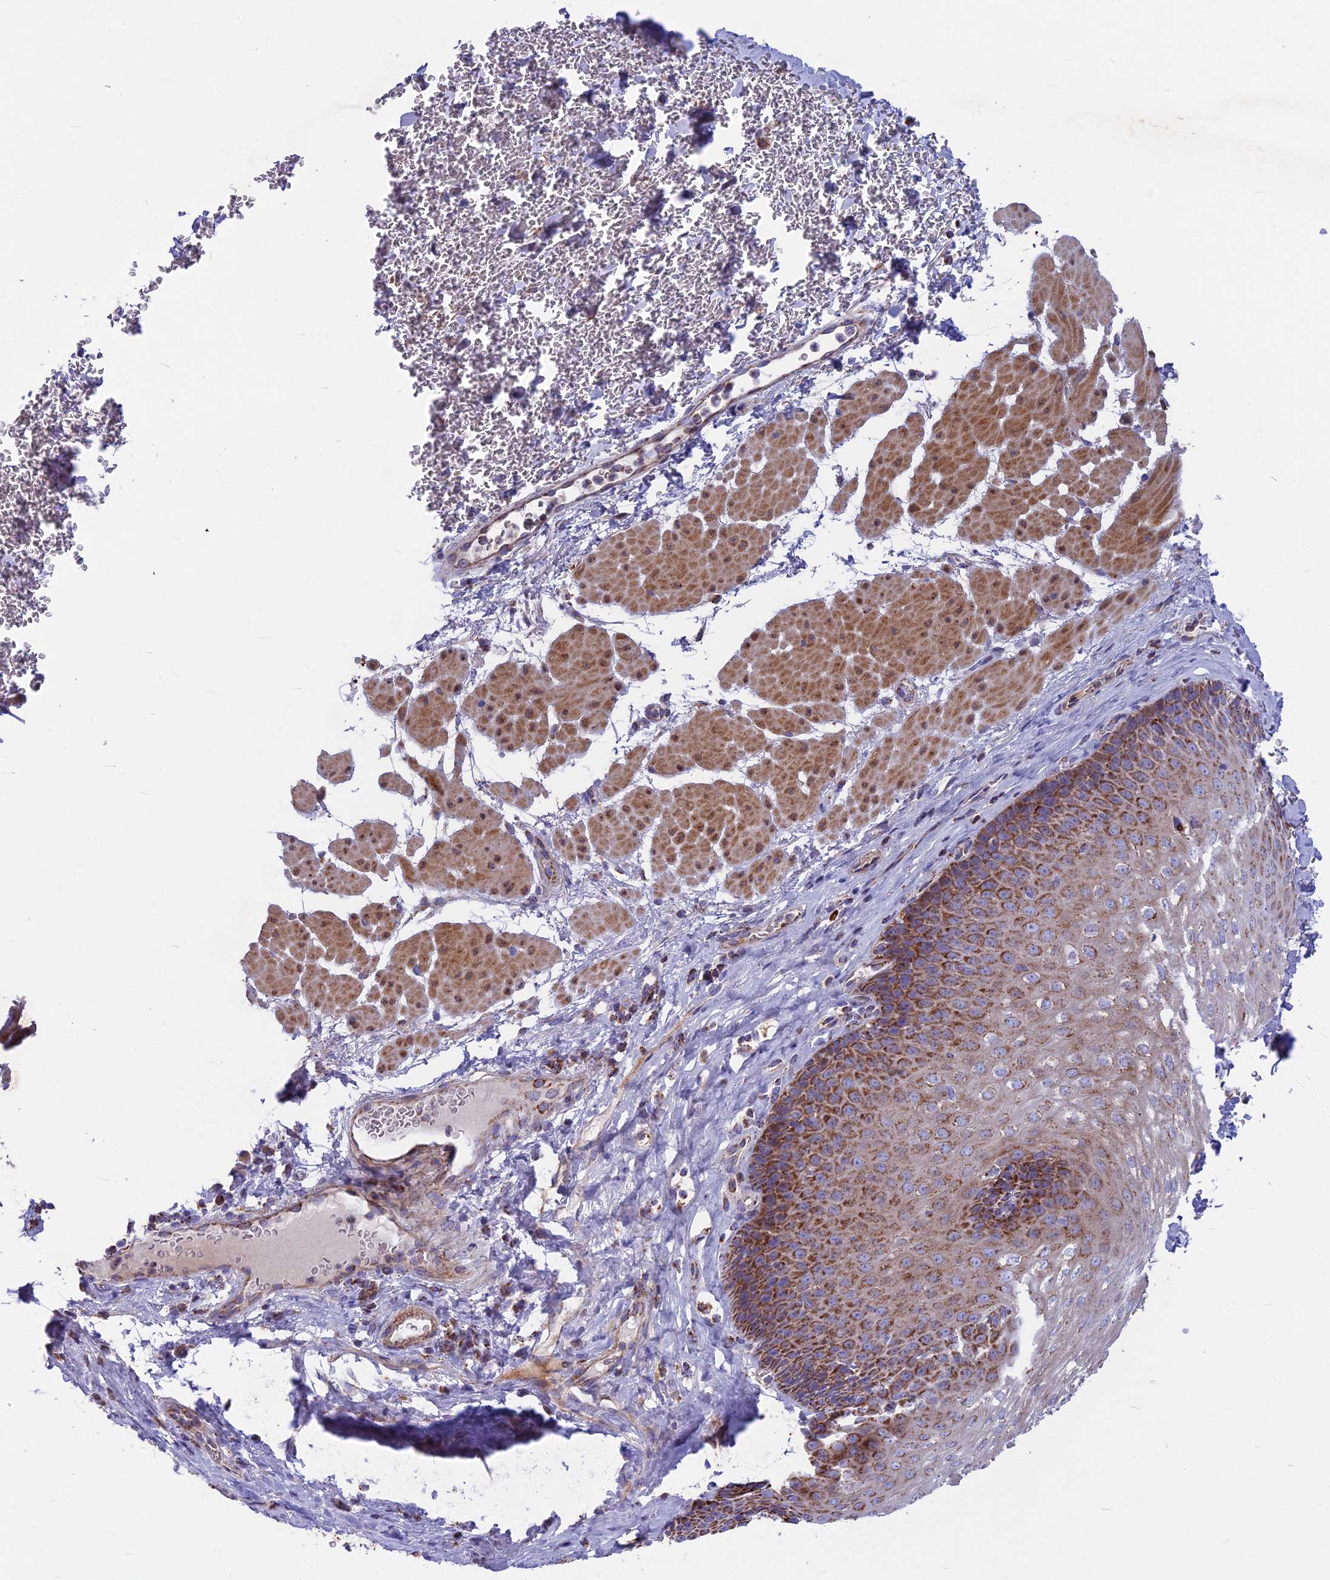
{"staining": {"intensity": "strong", "quantity": "25%-75%", "location": "cytoplasmic/membranous"}, "tissue": "esophagus", "cell_type": "Squamous epithelial cells", "image_type": "normal", "snomed": [{"axis": "morphology", "description": "Normal tissue, NOS"}, {"axis": "topography", "description": "Esophagus"}], "caption": "Unremarkable esophagus was stained to show a protein in brown. There is high levels of strong cytoplasmic/membranous staining in about 25%-75% of squamous epithelial cells. The staining was performed using DAB (3,3'-diaminobenzidine), with brown indicating positive protein expression. Nuclei are stained blue with hematoxylin.", "gene": "CS", "patient": {"sex": "female", "age": 66}}